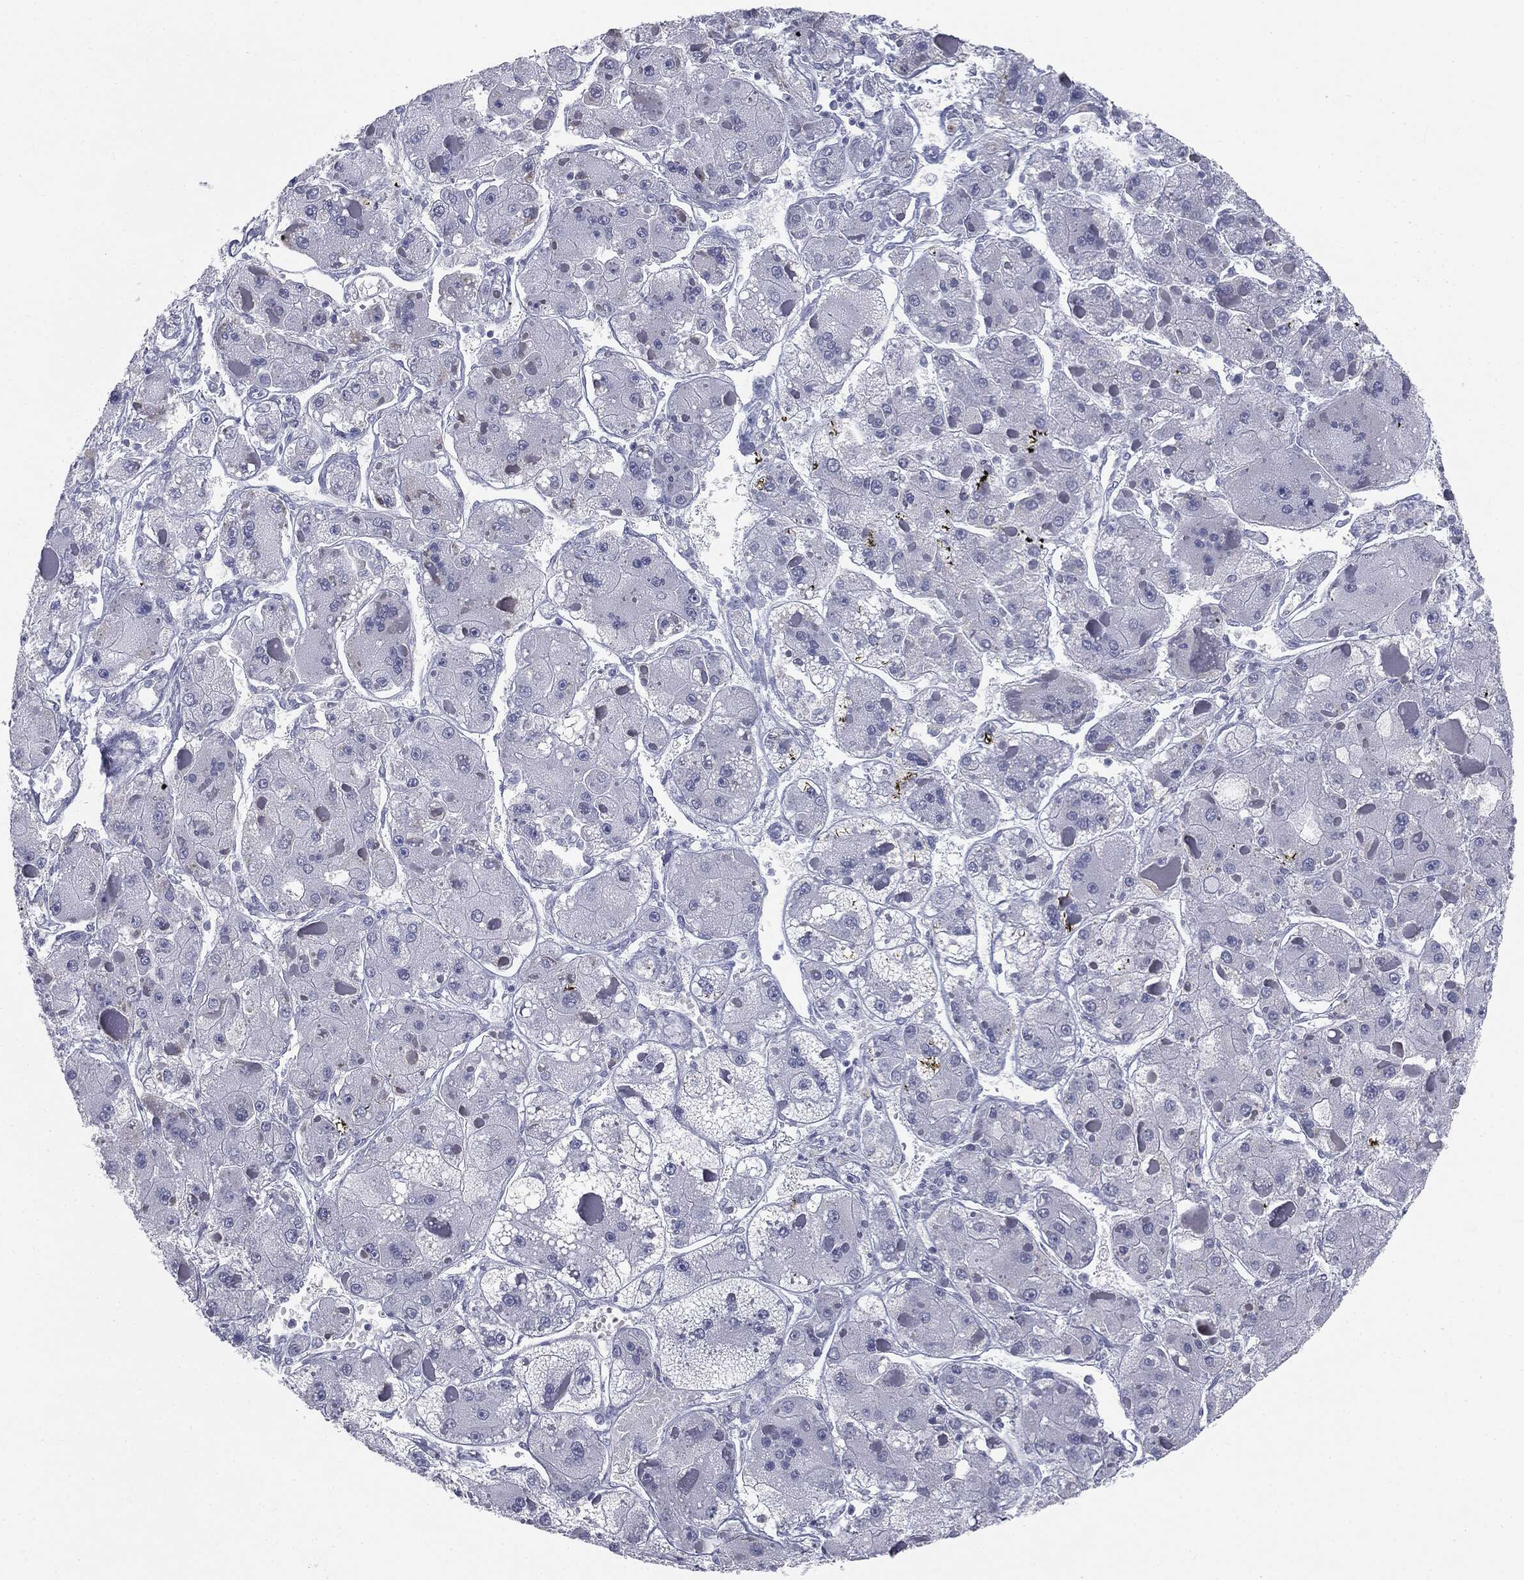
{"staining": {"intensity": "negative", "quantity": "none", "location": "none"}, "tissue": "liver cancer", "cell_type": "Tumor cells", "image_type": "cancer", "snomed": [{"axis": "morphology", "description": "Carcinoma, Hepatocellular, NOS"}, {"axis": "topography", "description": "Liver"}], "caption": "Protein analysis of liver cancer (hepatocellular carcinoma) reveals no significant expression in tumor cells.", "gene": "TPO", "patient": {"sex": "female", "age": 73}}